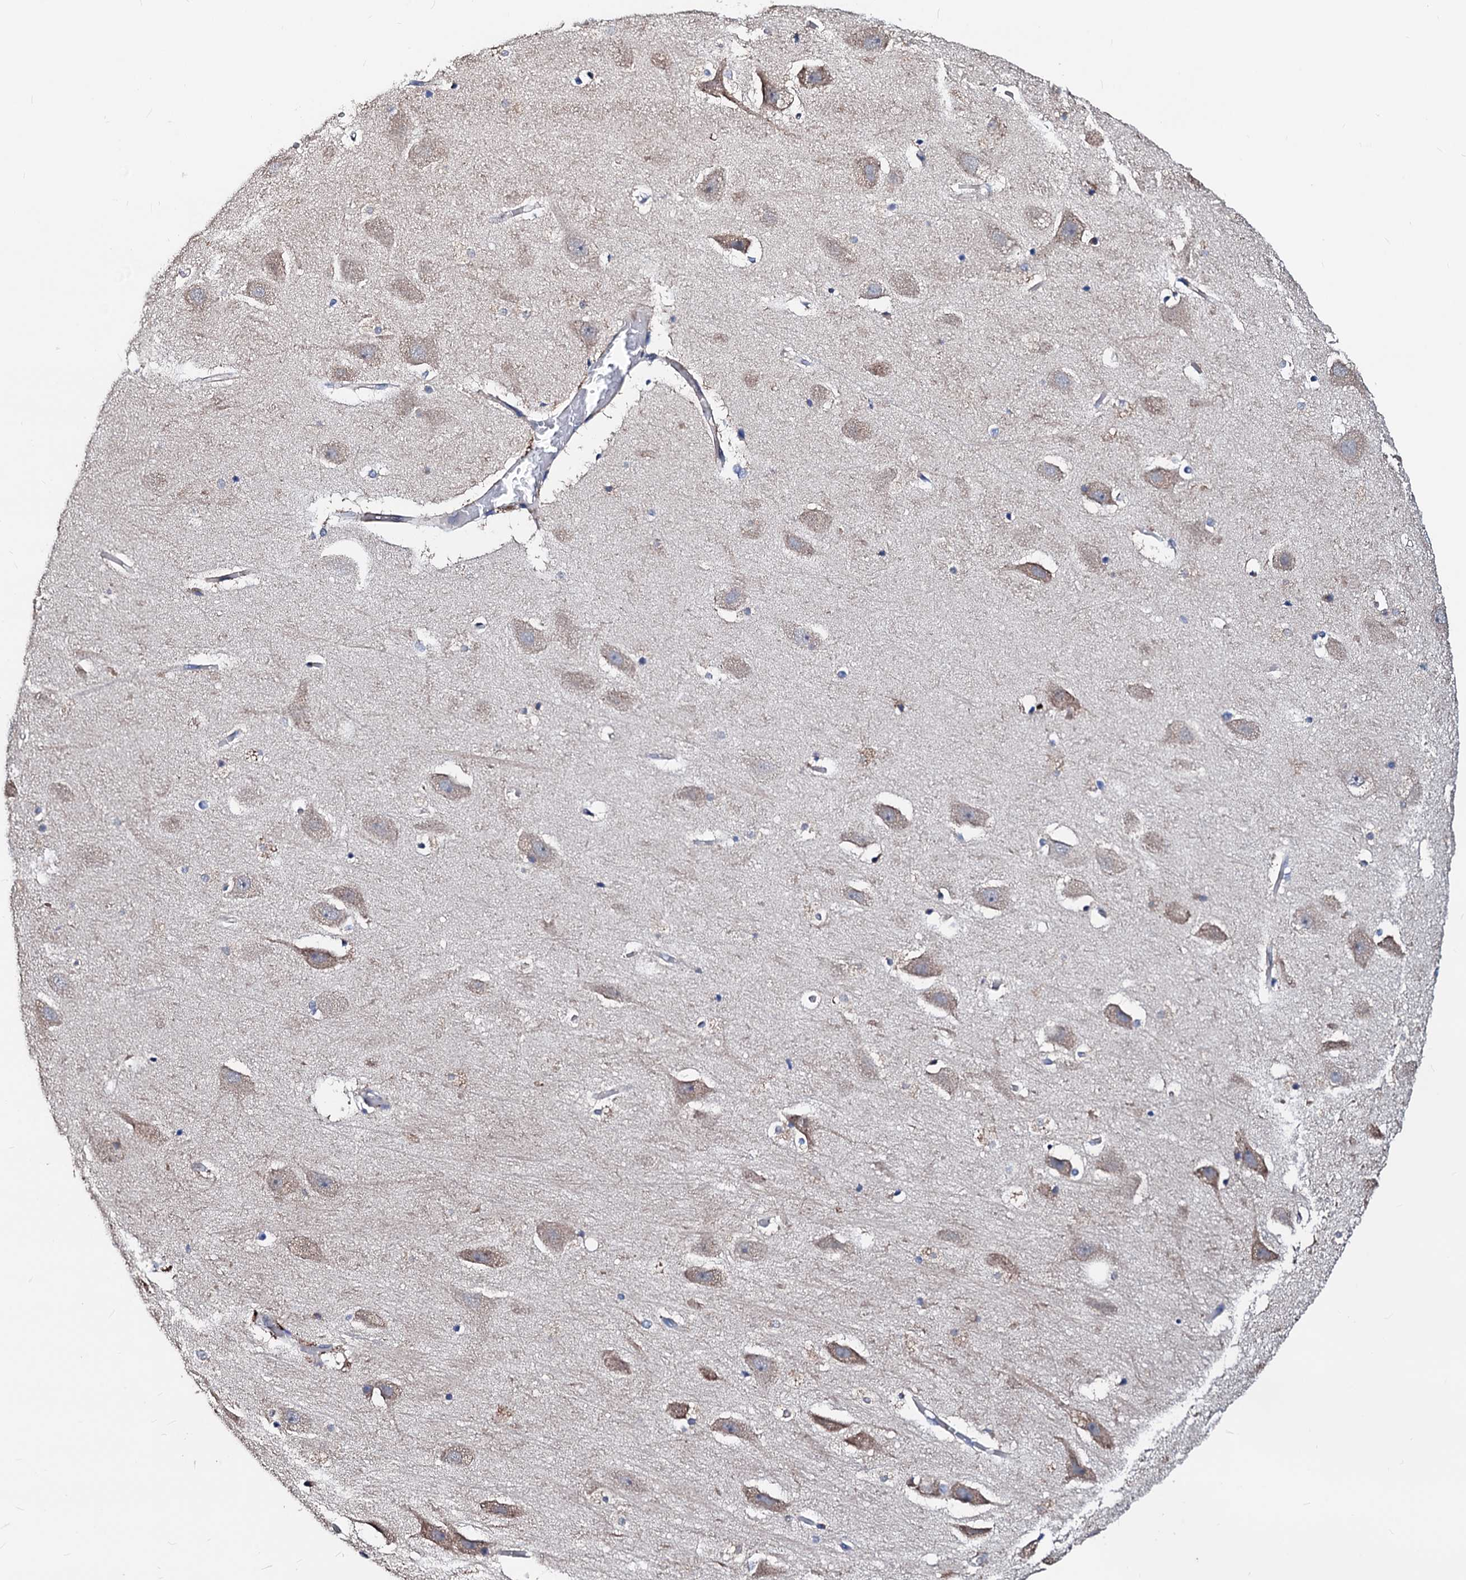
{"staining": {"intensity": "weak", "quantity": "<25%", "location": "cytoplasmic/membranous"}, "tissue": "hippocampus", "cell_type": "Glial cells", "image_type": "normal", "snomed": [{"axis": "morphology", "description": "Normal tissue, NOS"}, {"axis": "topography", "description": "Hippocampus"}], "caption": "Hippocampus stained for a protein using immunohistochemistry (IHC) exhibits no expression glial cells.", "gene": "AKAP11", "patient": {"sex": "female", "age": 52}}